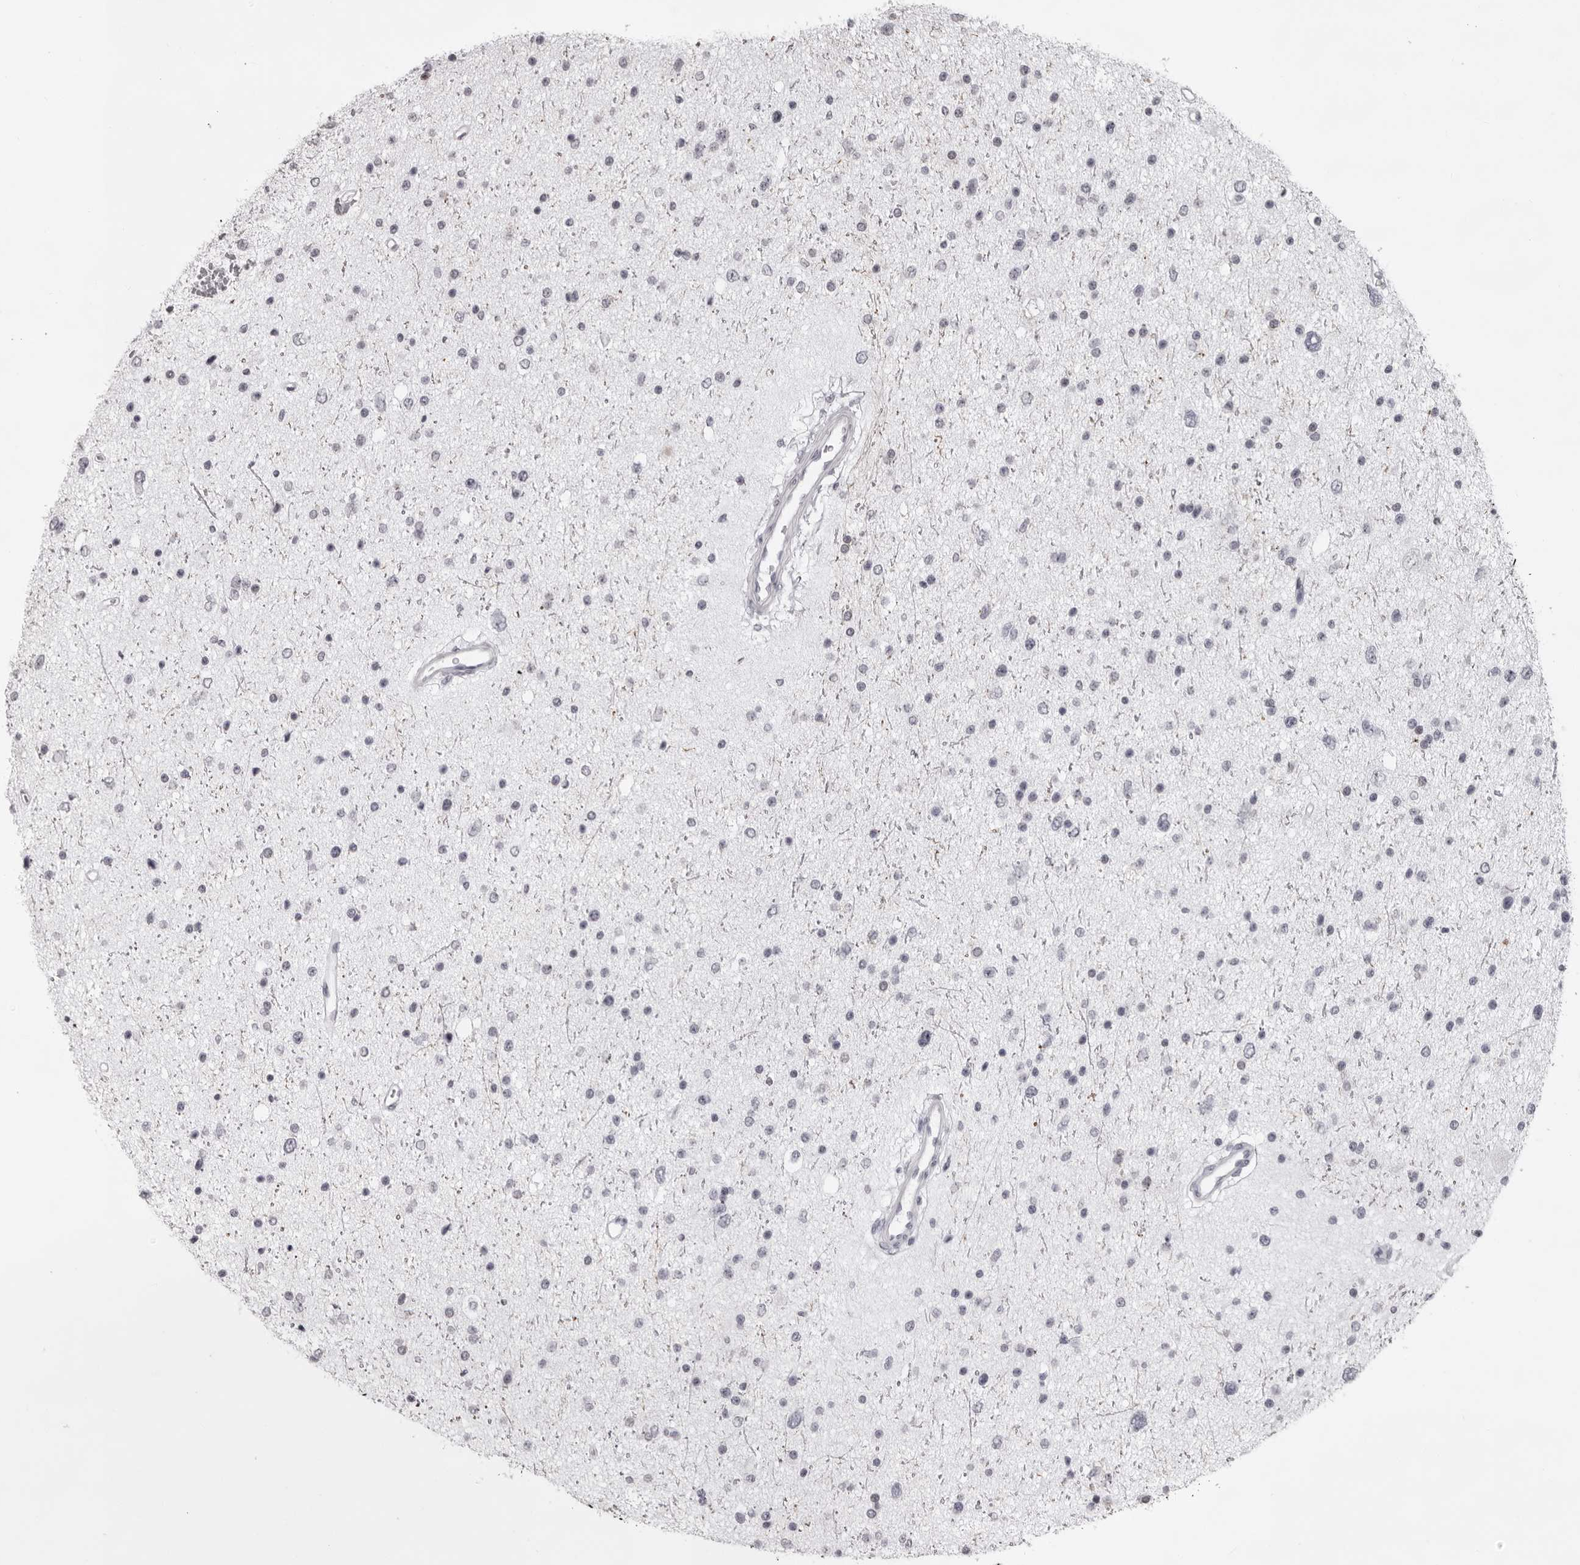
{"staining": {"intensity": "negative", "quantity": "none", "location": "none"}, "tissue": "glioma", "cell_type": "Tumor cells", "image_type": "cancer", "snomed": [{"axis": "morphology", "description": "Glioma, malignant, Low grade"}, {"axis": "topography", "description": "Brain"}], "caption": "Immunohistochemistry (IHC) photomicrograph of neoplastic tissue: human malignant low-grade glioma stained with DAB (3,3'-diaminobenzidine) displays no significant protein positivity in tumor cells.", "gene": "NUDT18", "patient": {"sex": "female", "age": 37}}